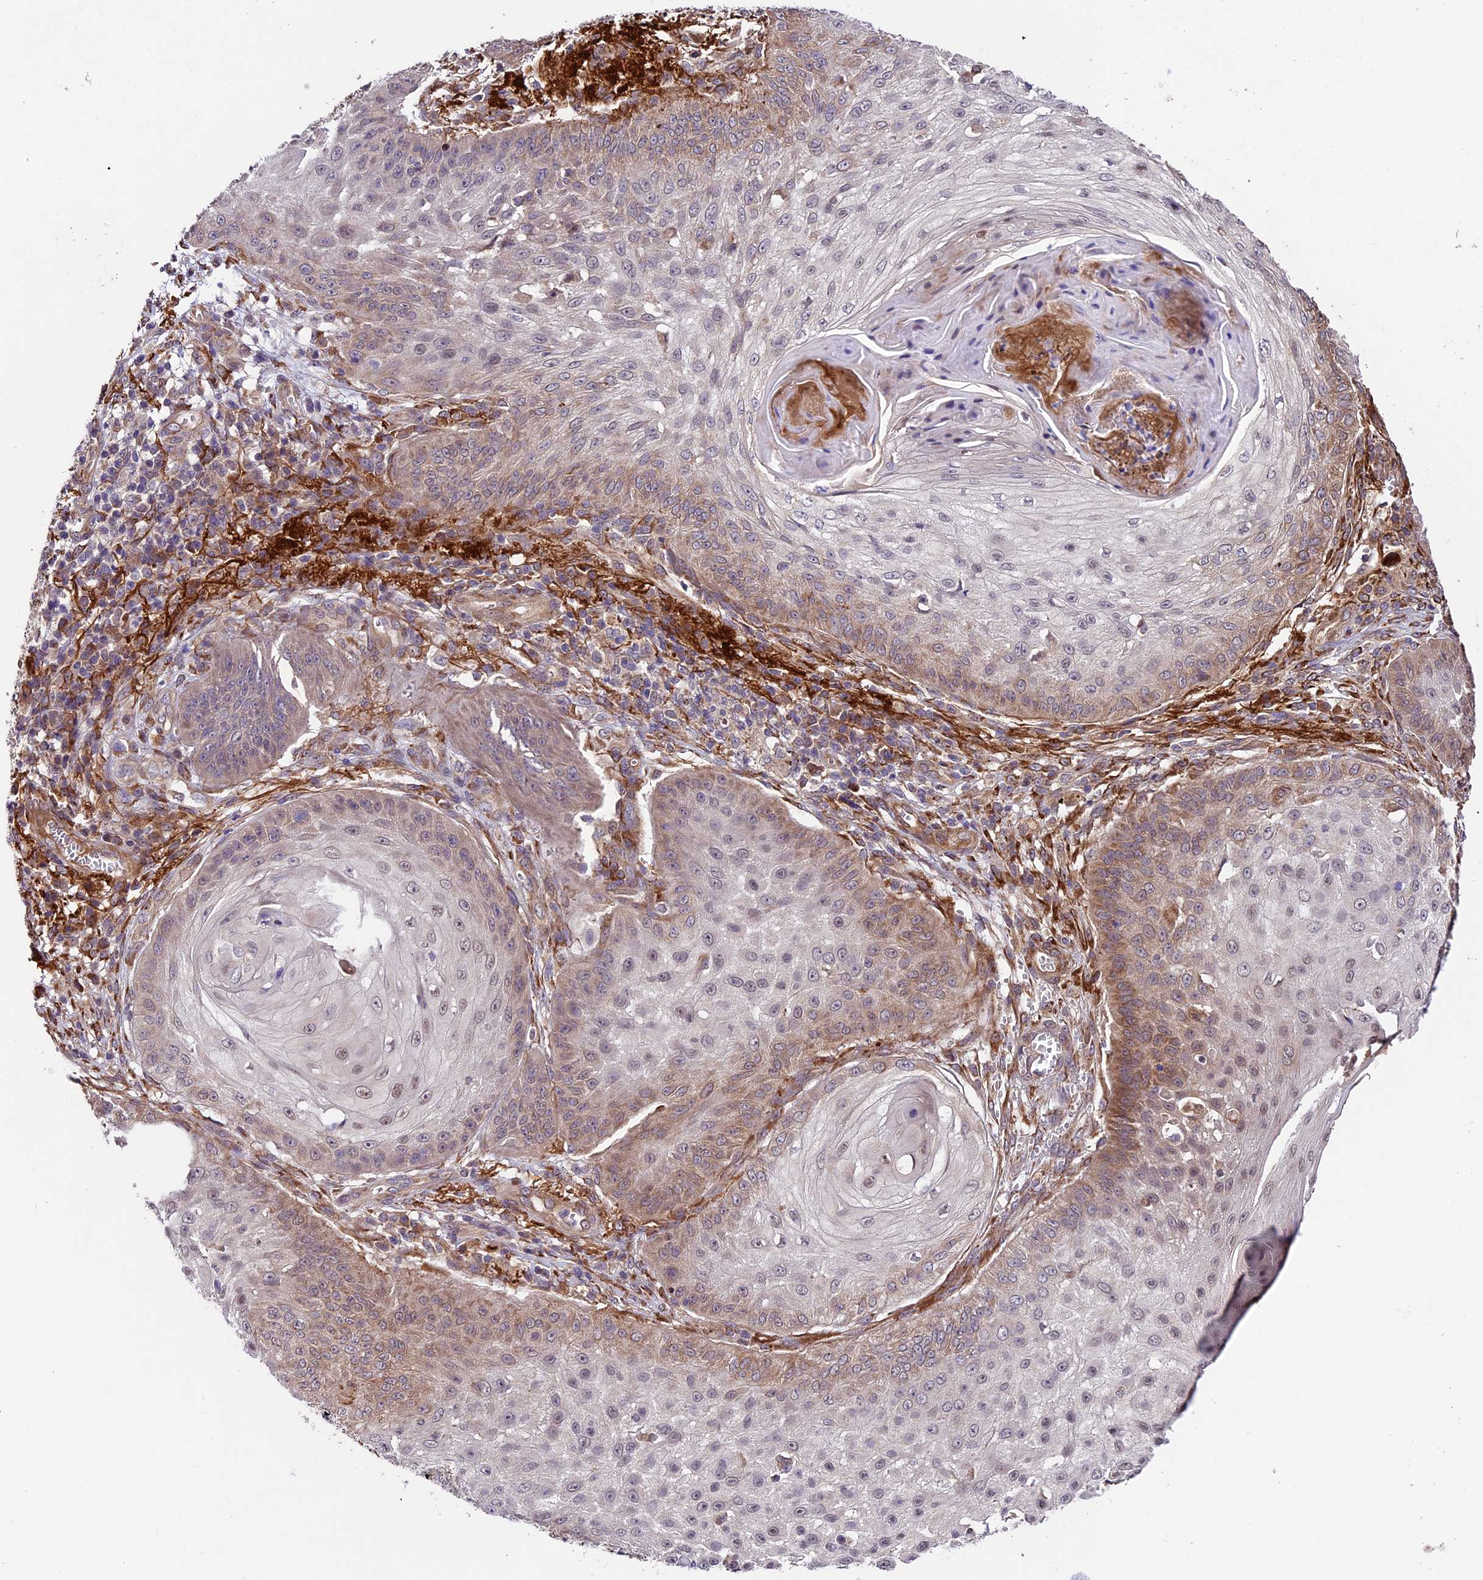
{"staining": {"intensity": "moderate", "quantity": "<25%", "location": "cytoplasmic/membranous"}, "tissue": "skin cancer", "cell_type": "Tumor cells", "image_type": "cancer", "snomed": [{"axis": "morphology", "description": "Squamous cell carcinoma, NOS"}, {"axis": "topography", "description": "Skin"}], "caption": "IHC (DAB) staining of human skin squamous cell carcinoma displays moderate cytoplasmic/membranous protein staining in about <25% of tumor cells. (DAB IHC, brown staining for protein, blue staining for nuclei).", "gene": "LSM7", "patient": {"sex": "male", "age": 70}}